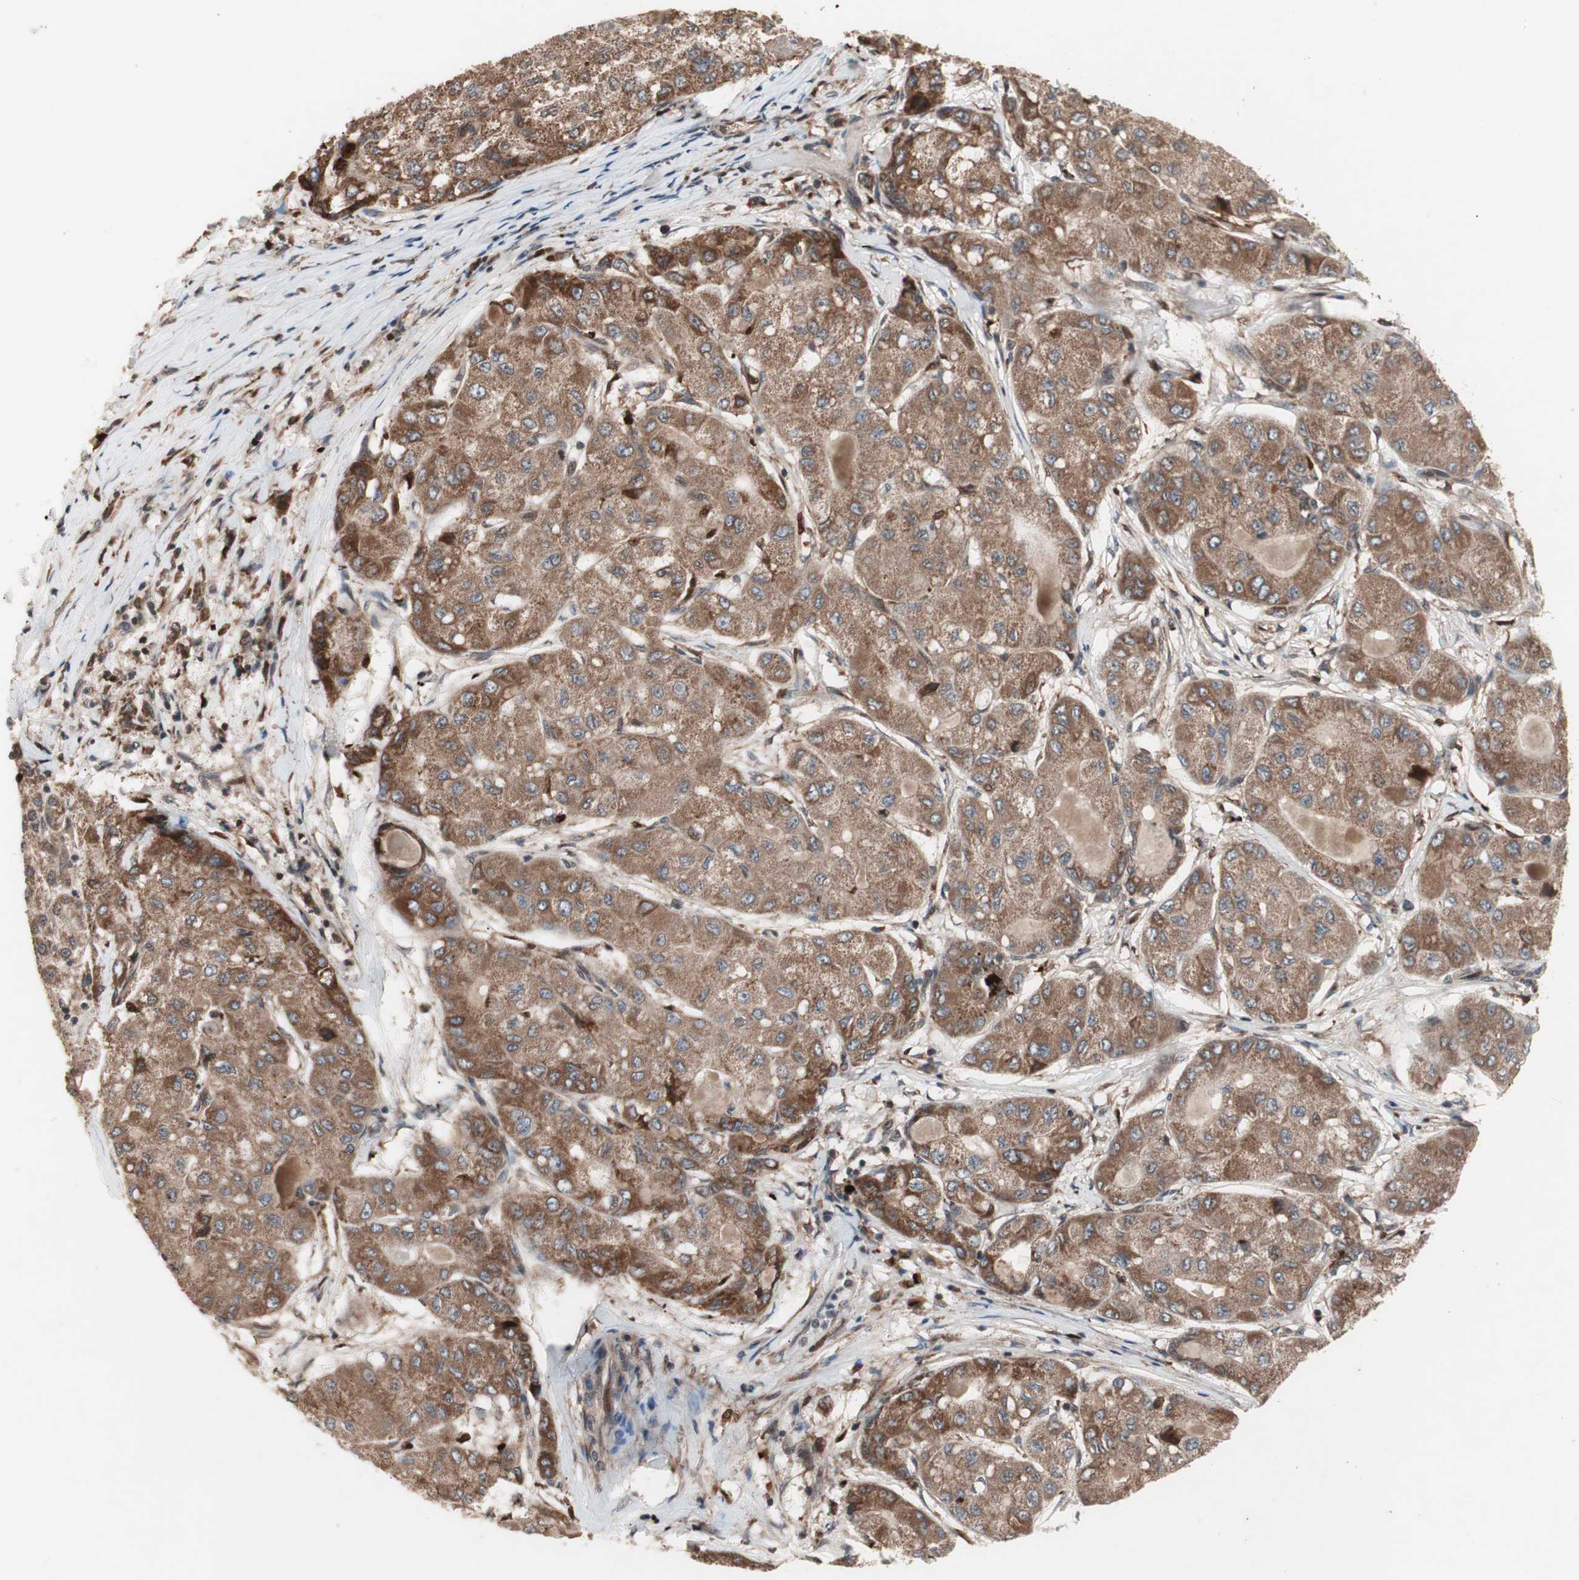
{"staining": {"intensity": "strong", "quantity": ">75%", "location": "cytoplasmic/membranous"}, "tissue": "liver cancer", "cell_type": "Tumor cells", "image_type": "cancer", "snomed": [{"axis": "morphology", "description": "Carcinoma, Hepatocellular, NOS"}, {"axis": "topography", "description": "Liver"}], "caption": "Human liver cancer (hepatocellular carcinoma) stained with a brown dye reveals strong cytoplasmic/membranous positive positivity in approximately >75% of tumor cells.", "gene": "NF2", "patient": {"sex": "male", "age": 80}}